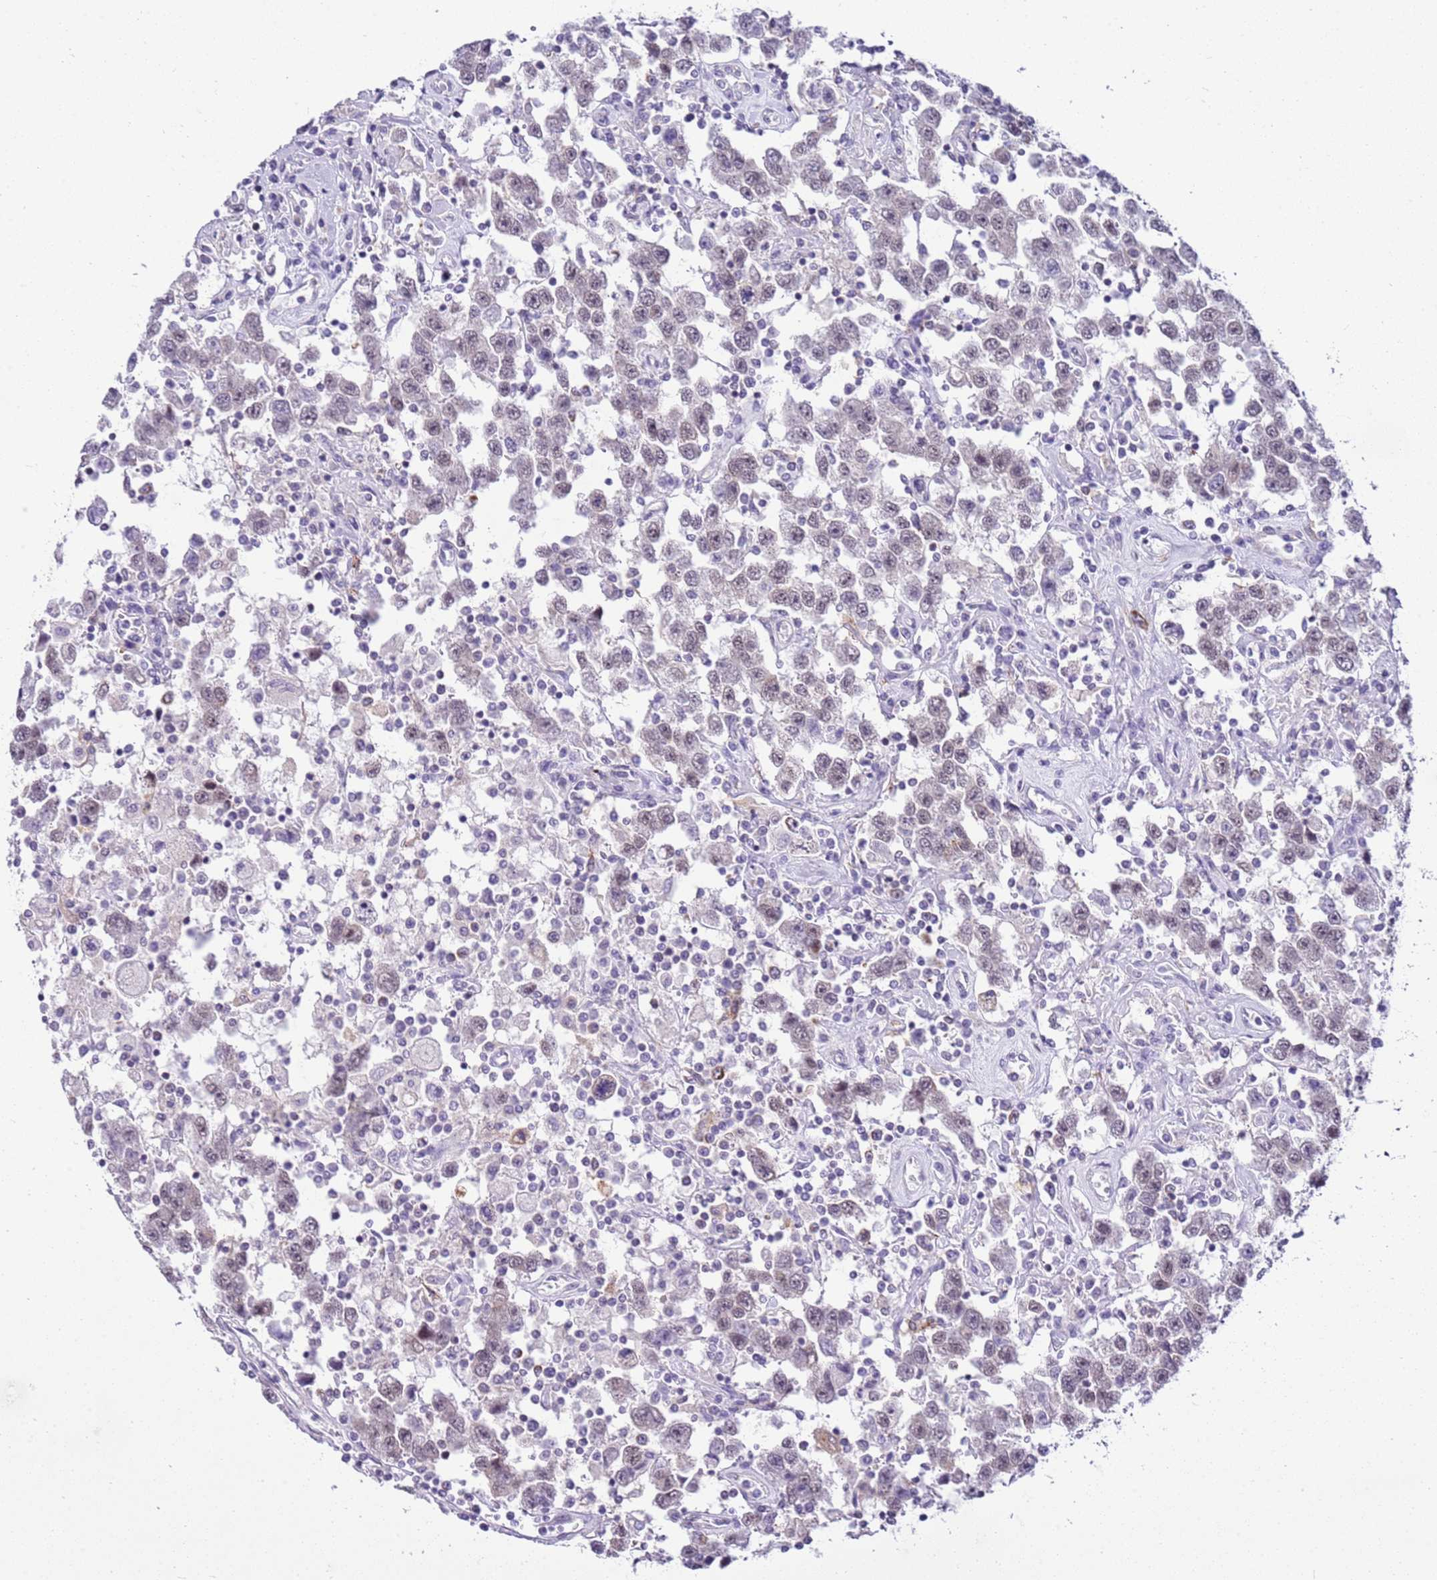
{"staining": {"intensity": "weak", "quantity": "<25%", "location": "nuclear"}, "tissue": "testis cancer", "cell_type": "Tumor cells", "image_type": "cancer", "snomed": [{"axis": "morphology", "description": "Seminoma, NOS"}, {"axis": "topography", "description": "Testis"}], "caption": "The immunohistochemistry micrograph has no significant expression in tumor cells of testis cancer (seminoma) tissue.", "gene": "SMIM4", "patient": {"sex": "male", "age": 41}}